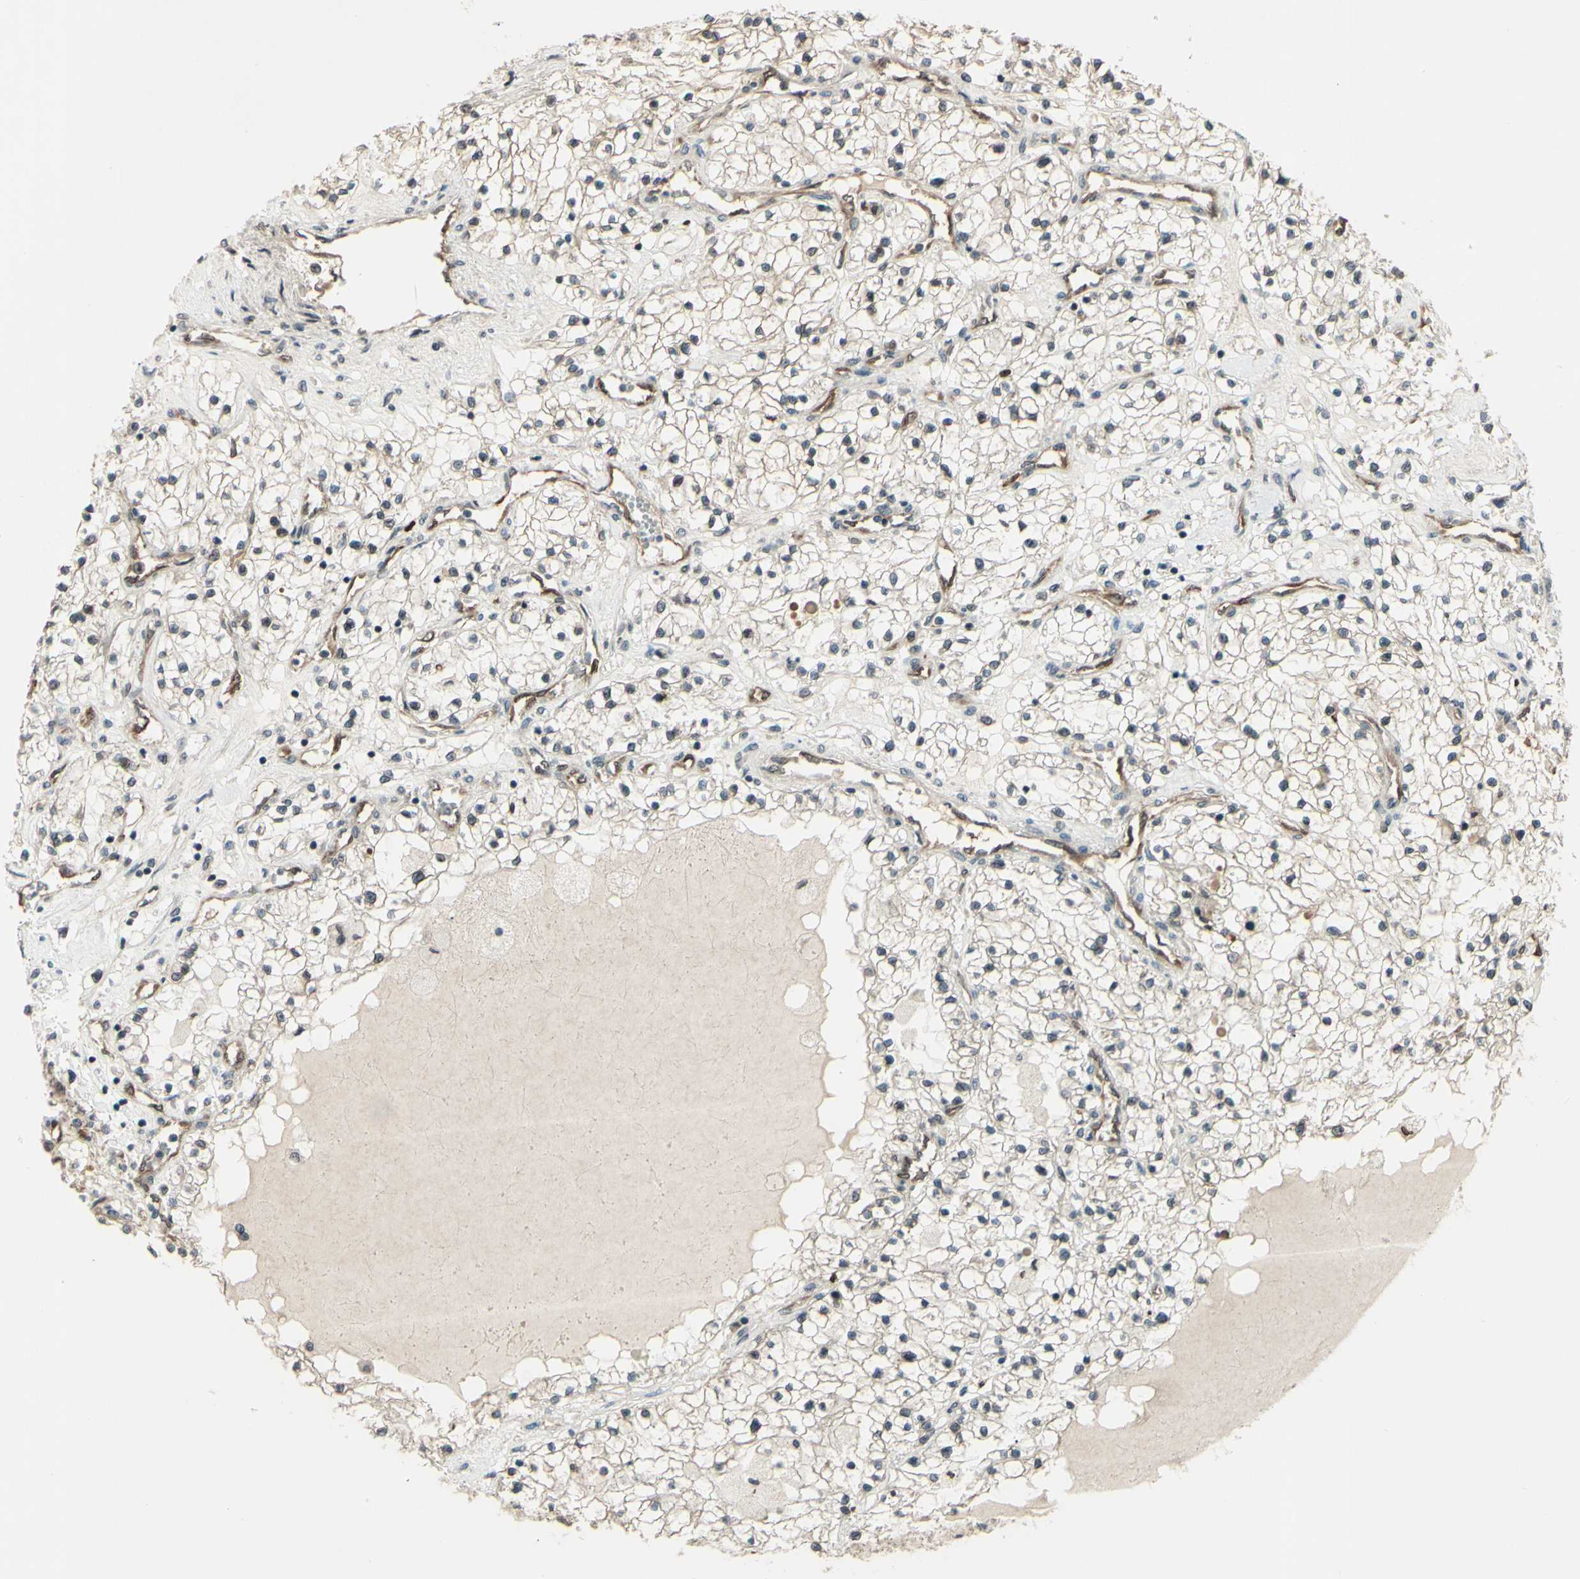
{"staining": {"intensity": "negative", "quantity": "none", "location": "none"}, "tissue": "renal cancer", "cell_type": "Tumor cells", "image_type": "cancer", "snomed": [{"axis": "morphology", "description": "Adenocarcinoma, NOS"}, {"axis": "topography", "description": "Kidney"}], "caption": "A histopathology image of human renal adenocarcinoma is negative for staining in tumor cells. (Brightfield microscopy of DAB IHC at high magnification).", "gene": "MLF2", "patient": {"sex": "male", "age": 68}}